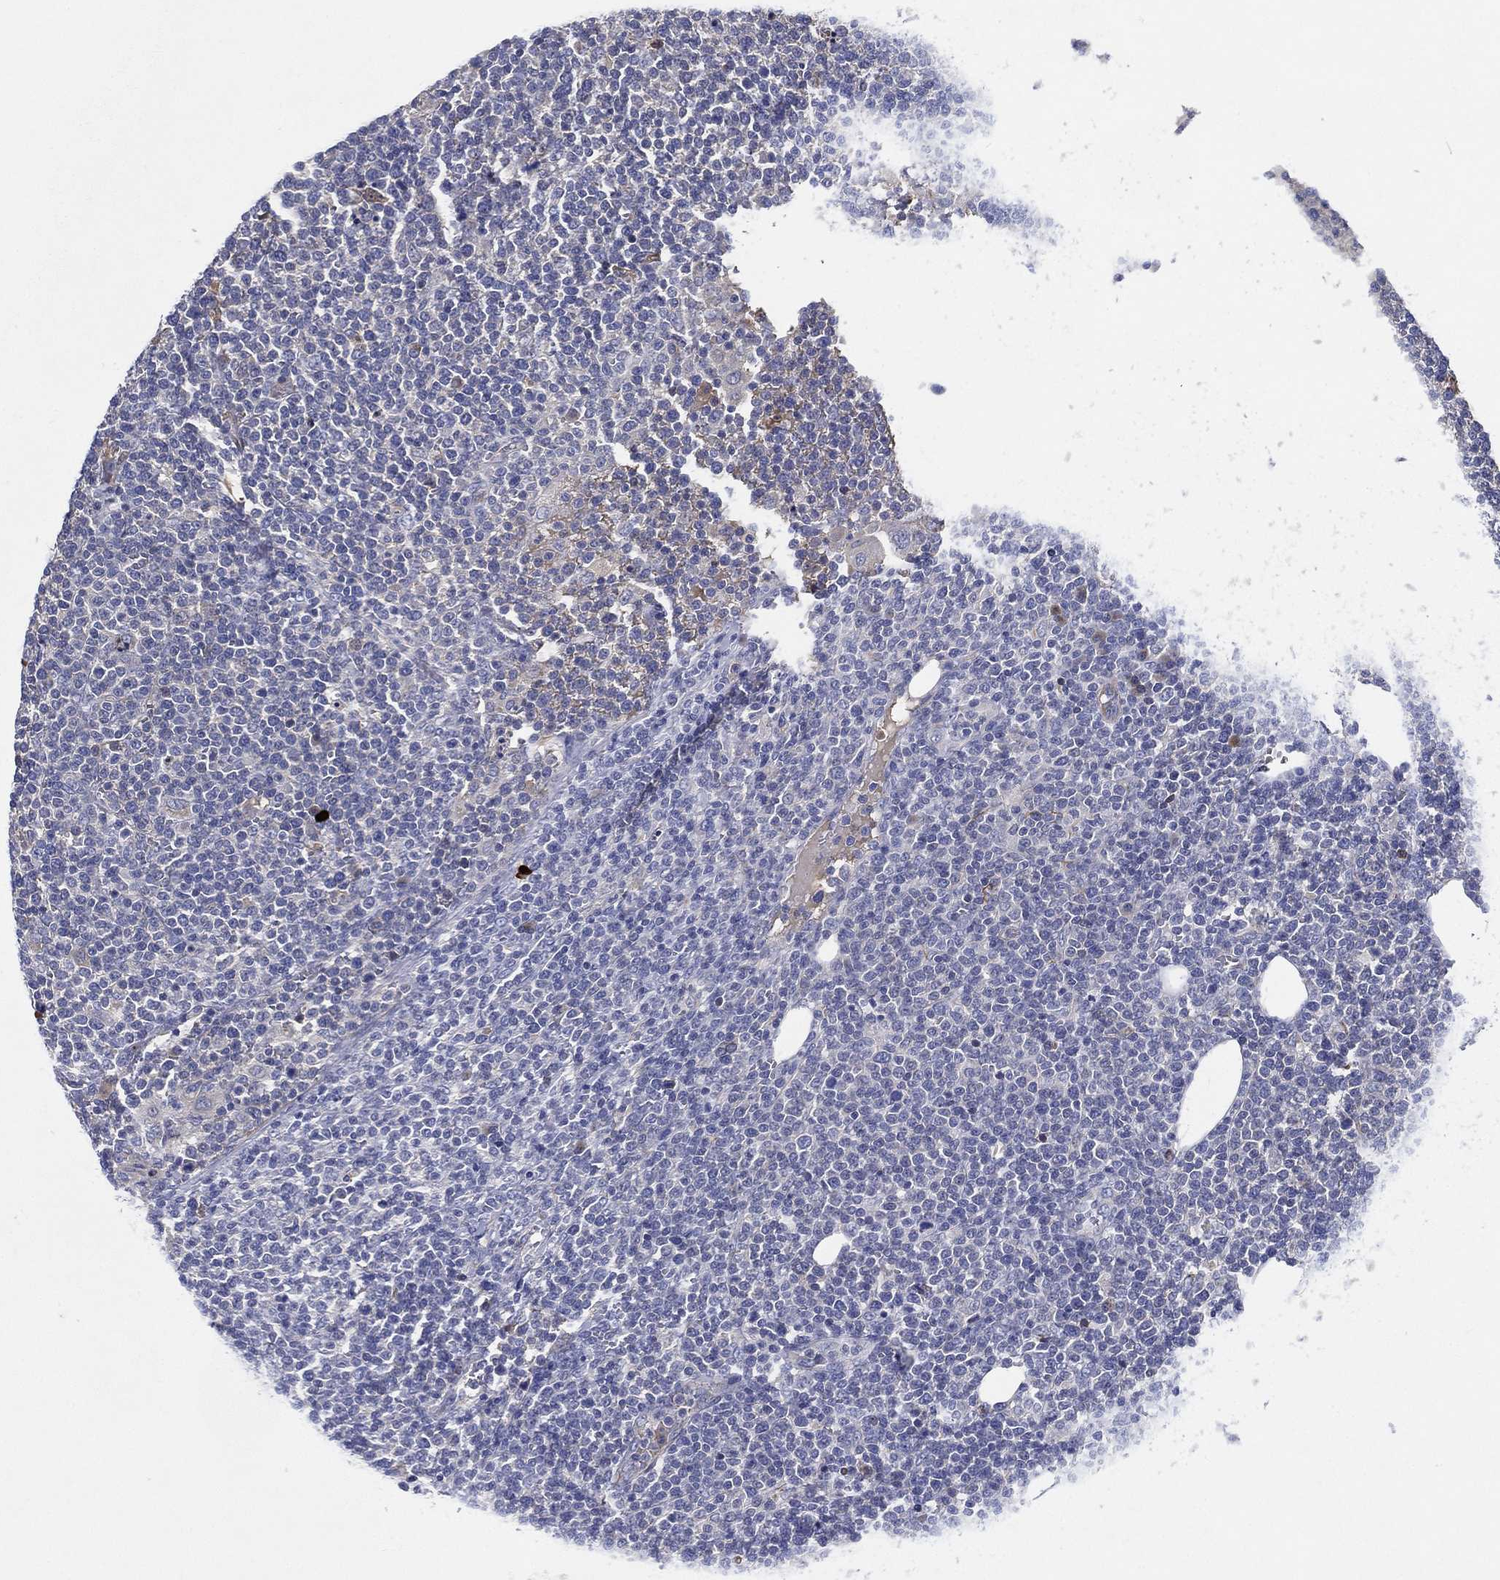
{"staining": {"intensity": "negative", "quantity": "none", "location": "none"}, "tissue": "lymphoma", "cell_type": "Tumor cells", "image_type": "cancer", "snomed": [{"axis": "morphology", "description": "Malignant lymphoma, non-Hodgkin's type, High grade"}, {"axis": "topography", "description": "Lymph node"}], "caption": "Immunohistochemistry photomicrograph of high-grade malignant lymphoma, non-Hodgkin's type stained for a protein (brown), which shows no staining in tumor cells.", "gene": "TMPRSS11D", "patient": {"sex": "male", "age": 61}}